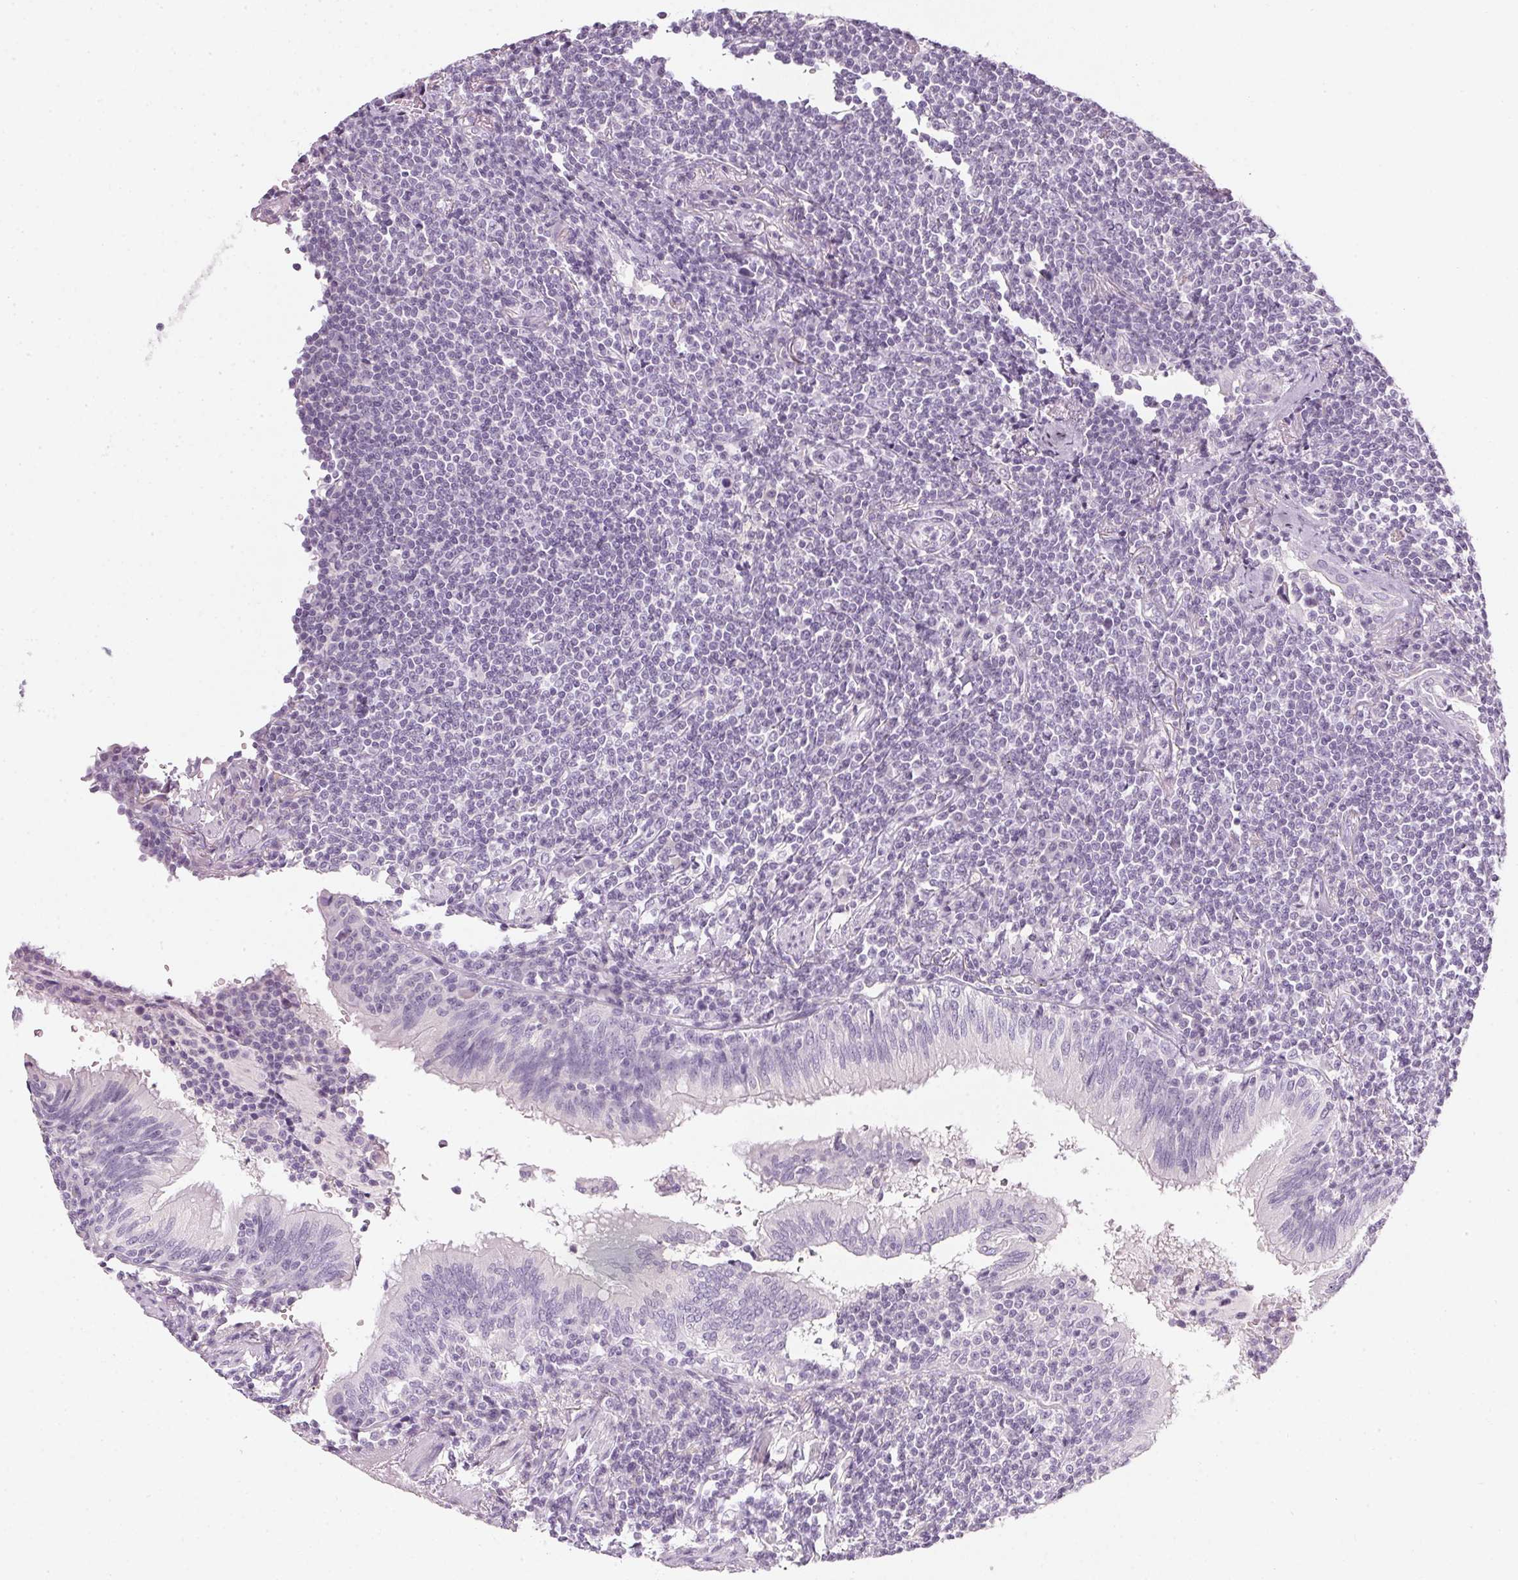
{"staining": {"intensity": "negative", "quantity": "none", "location": "none"}, "tissue": "lymphoma", "cell_type": "Tumor cells", "image_type": "cancer", "snomed": [{"axis": "morphology", "description": "Malignant lymphoma, non-Hodgkin's type, Low grade"}, {"axis": "topography", "description": "Lung"}], "caption": "Immunohistochemistry (IHC) micrograph of neoplastic tissue: human lymphoma stained with DAB exhibits no significant protein positivity in tumor cells.", "gene": "TMEM72", "patient": {"sex": "female", "age": 71}}